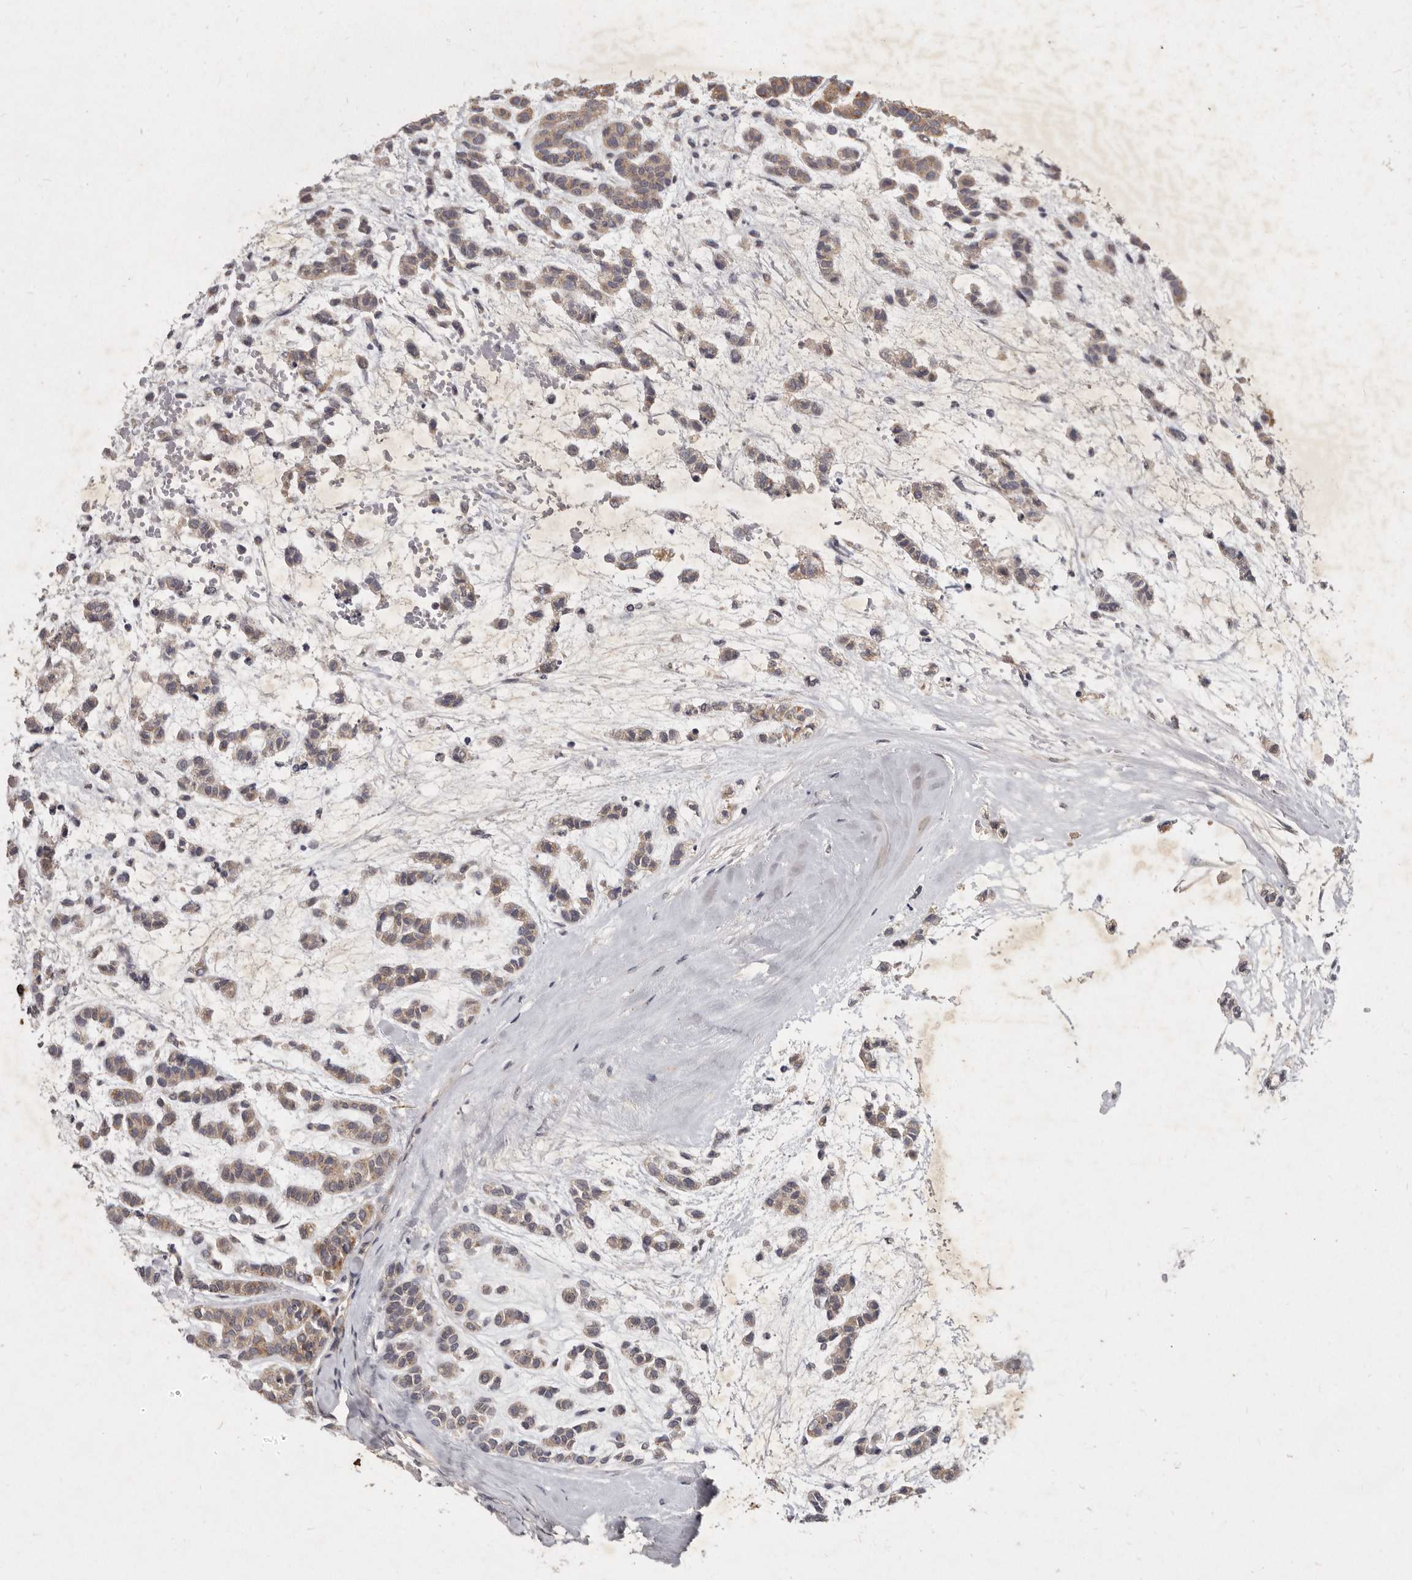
{"staining": {"intensity": "weak", "quantity": ">75%", "location": "cytoplasmic/membranous"}, "tissue": "head and neck cancer", "cell_type": "Tumor cells", "image_type": "cancer", "snomed": [{"axis": "morphology", "description": "Adenocarcinoma, NOS"}, {"axis": "morphology", "description": "Adenoma, NOS"}, {"axis": "topography", "description": "Head-Neck"}], "caption": "An IHC micrograph of tumor tissue is shown. Protein staining in brown labels weak cytoplasmic/membranous positivity in adenoma (head and neck) within tumor cells. Ihc stains the protein of interest in brown and the nuclei are stained blue.", "gene": "SLC22A1", "patient": {"sex": "female", "age": 55}}